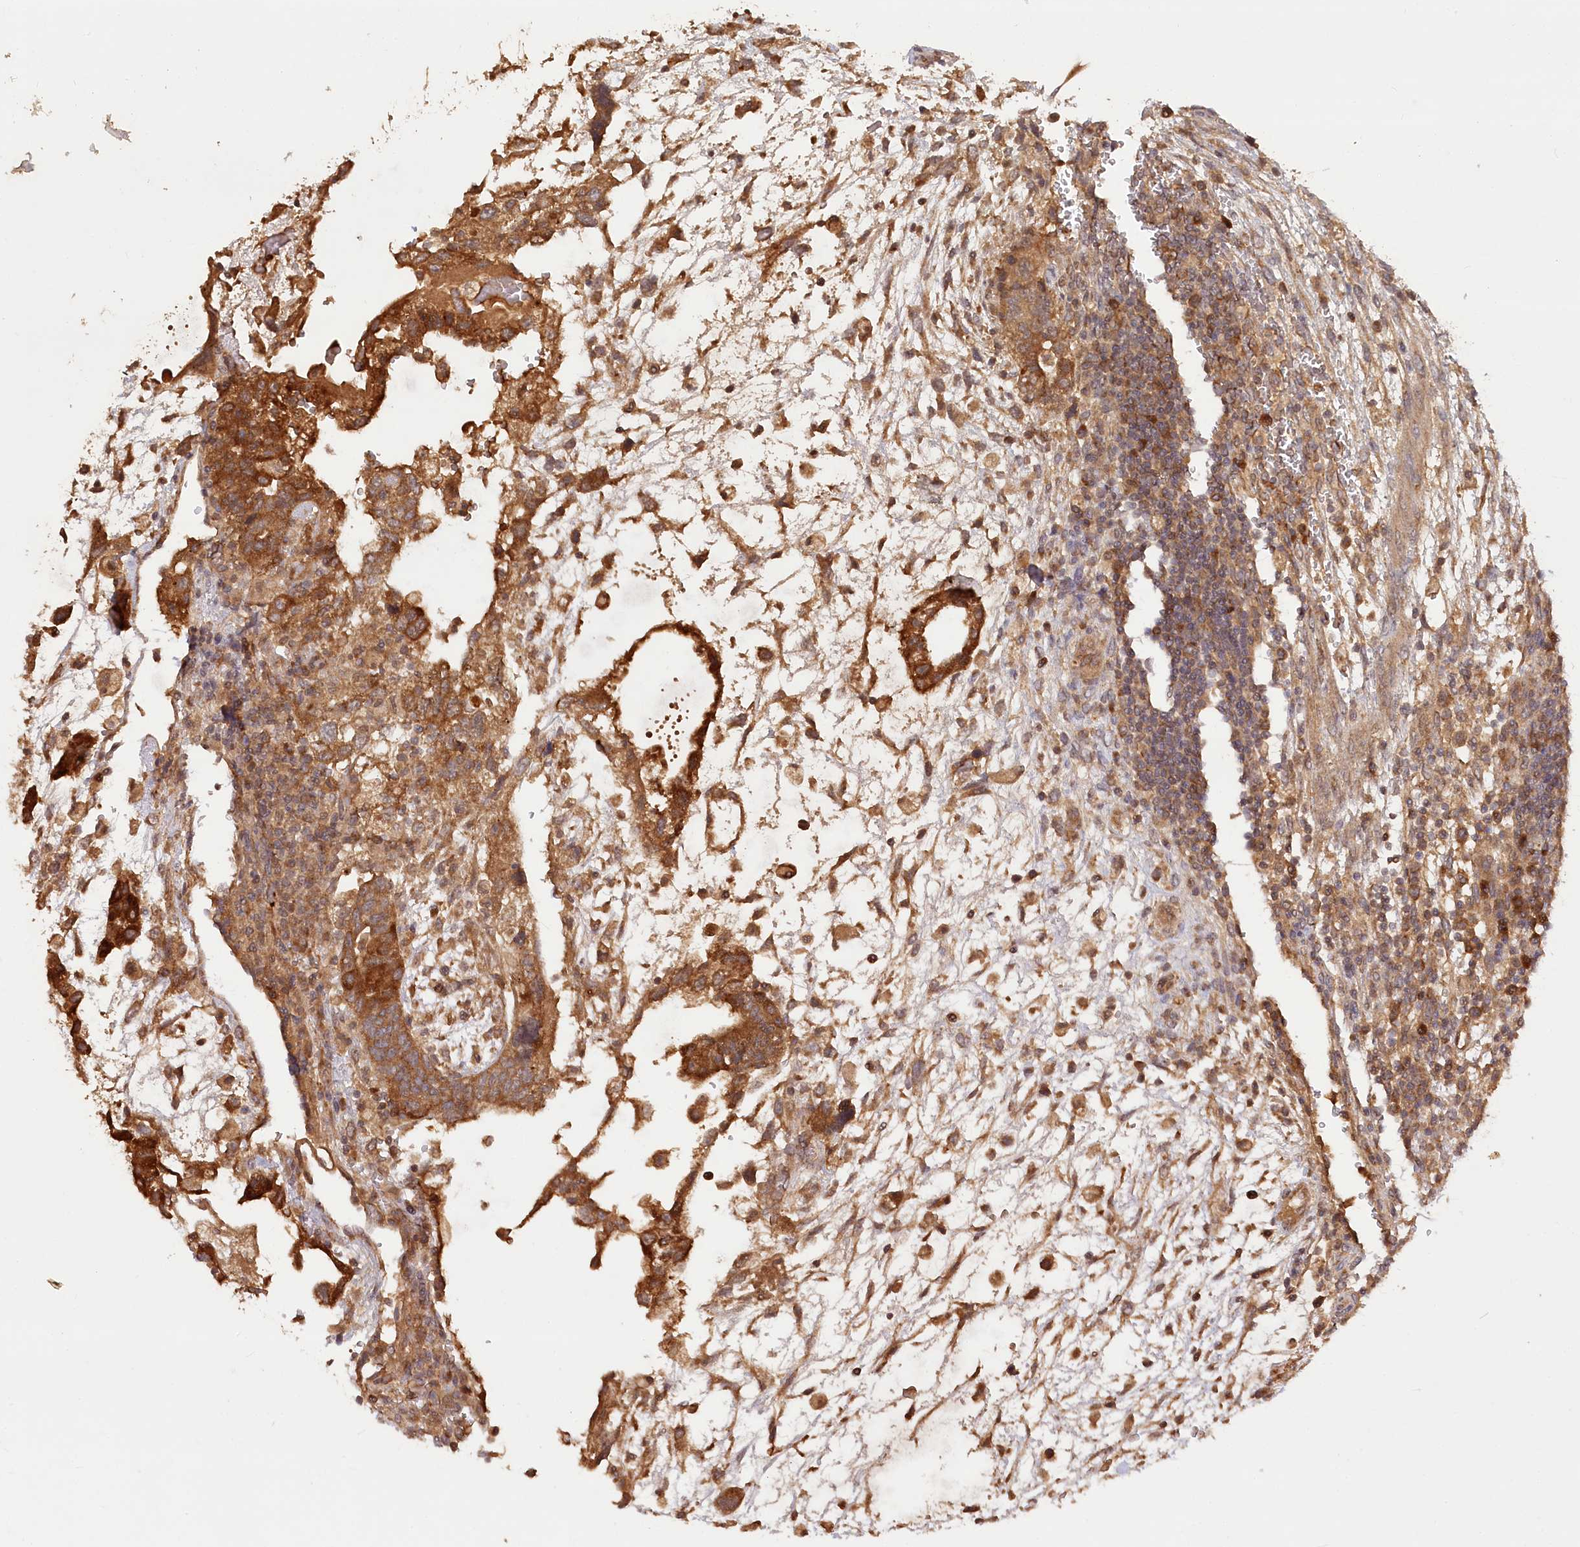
{"staining": {"intensity": "moderate", "quantity": ">75%", "location": "cytoplasmic/membranous"}, "tissue": "testis cancer", "cell_type": "Tumor cells", "image_type": "cancer", "snomed": [{"axis": "morphology", "description": "Carcinoma, Embryonal, NOS"}, {"axis": "topography", "description": "Testis"}], "caption": "Testis cancer (embryonal carcinoma) stained with a brown dye displays moderate cytoplasmic/membranous positive positivity in approximately >75% of tumor cells.", "gene": "IRAK1BP1", "patient": {"sex": "male", "age": 36}}